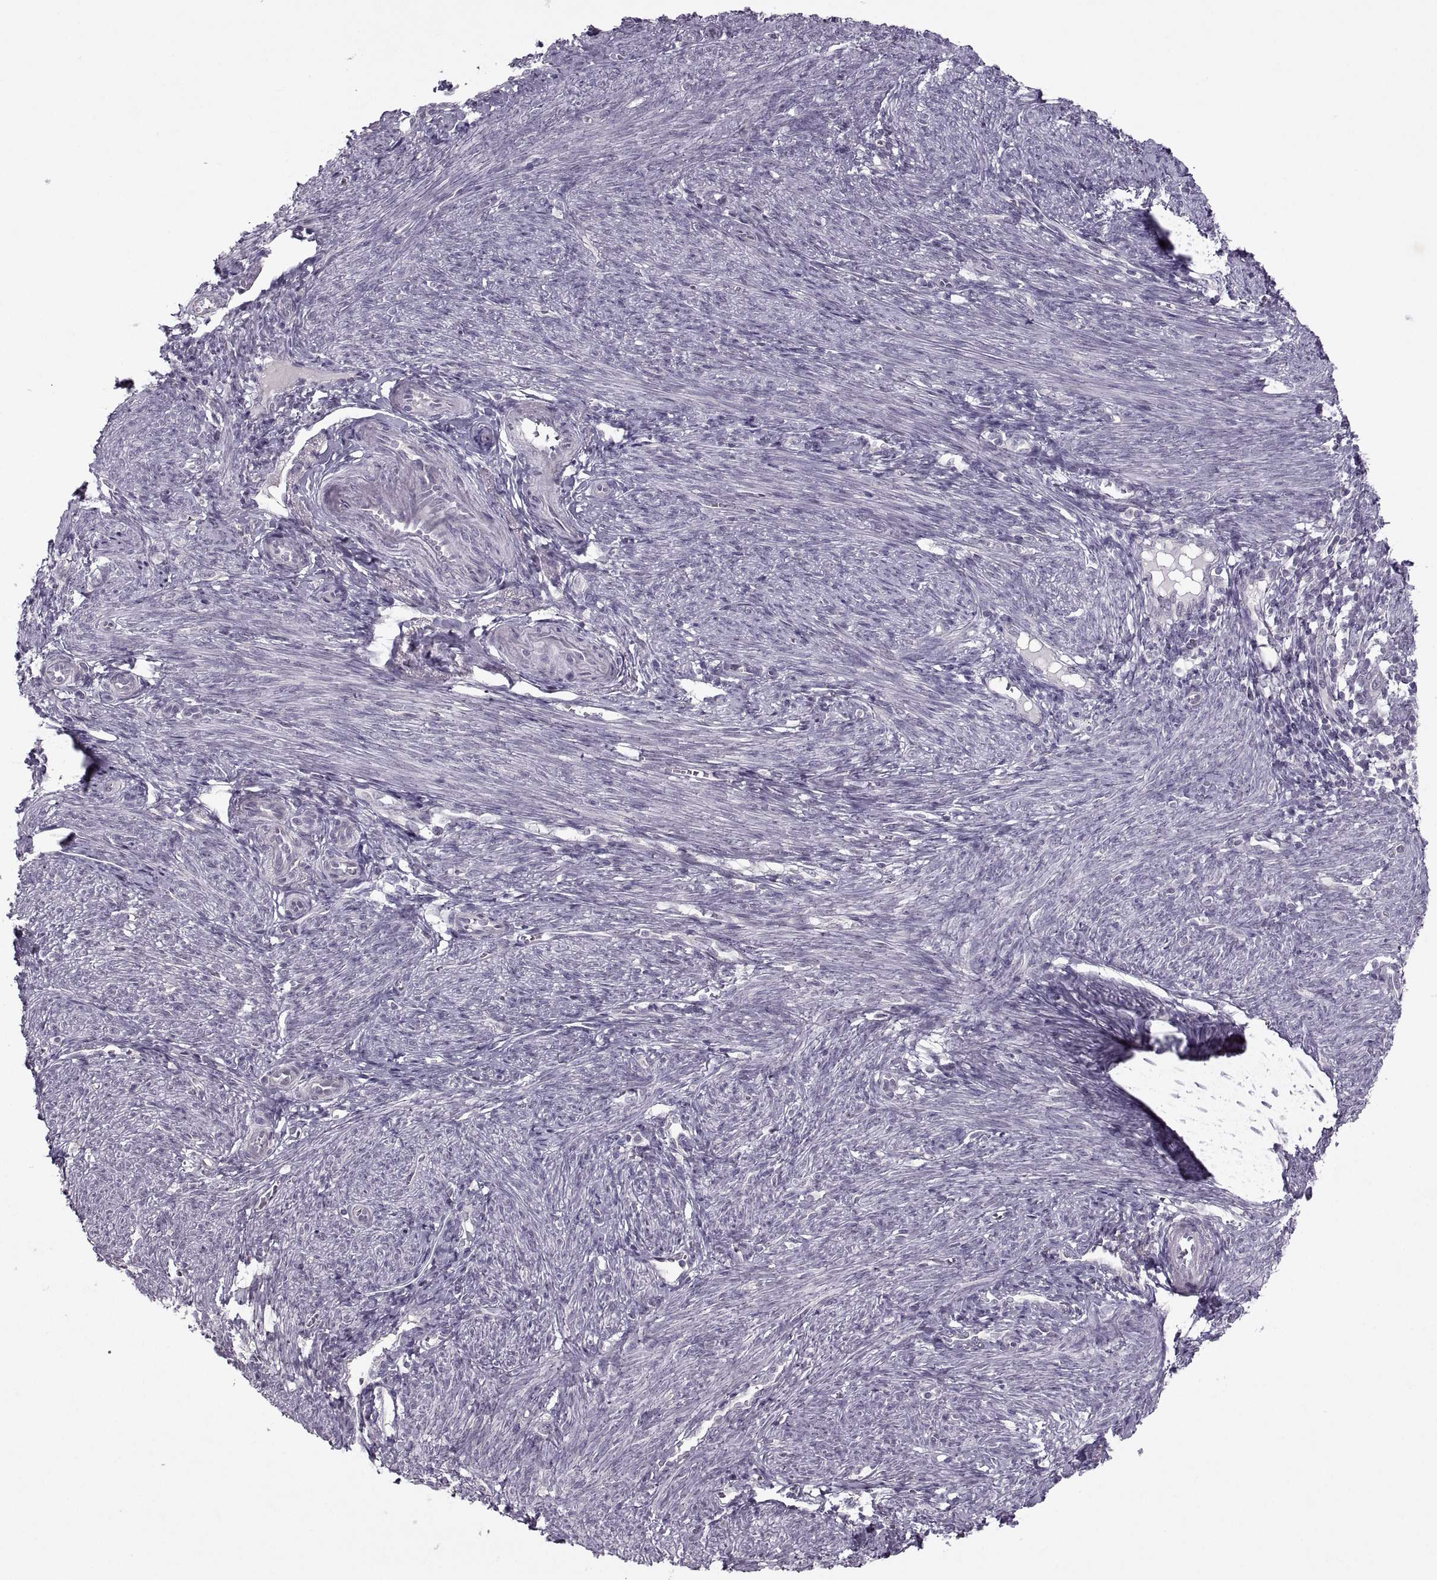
{"staining": {"intensity": "negative", "quantity": "none", "location": "none"}, "tissue": "endometrial cancer", "cell_type": "Tumor cells", "image_type": "cancer", "snomed": [{"axis": "morphology", "description": "Adenocarcinoma, NOS"}, {"axis": "topography", "description": "Endometrium"}], "caption": "DAB (3,3'-diaminobenzidine) immunohistochemical staining of human adenocarcinoma (endometrial) demonstrates no significant positivity in tumor cells. The staining is performed using DAB brown chromogen with nuclei counter-stained in using hematoxylin.", "gene": "MGAT4D", "patient": {"sex": "female", "age": 57}}